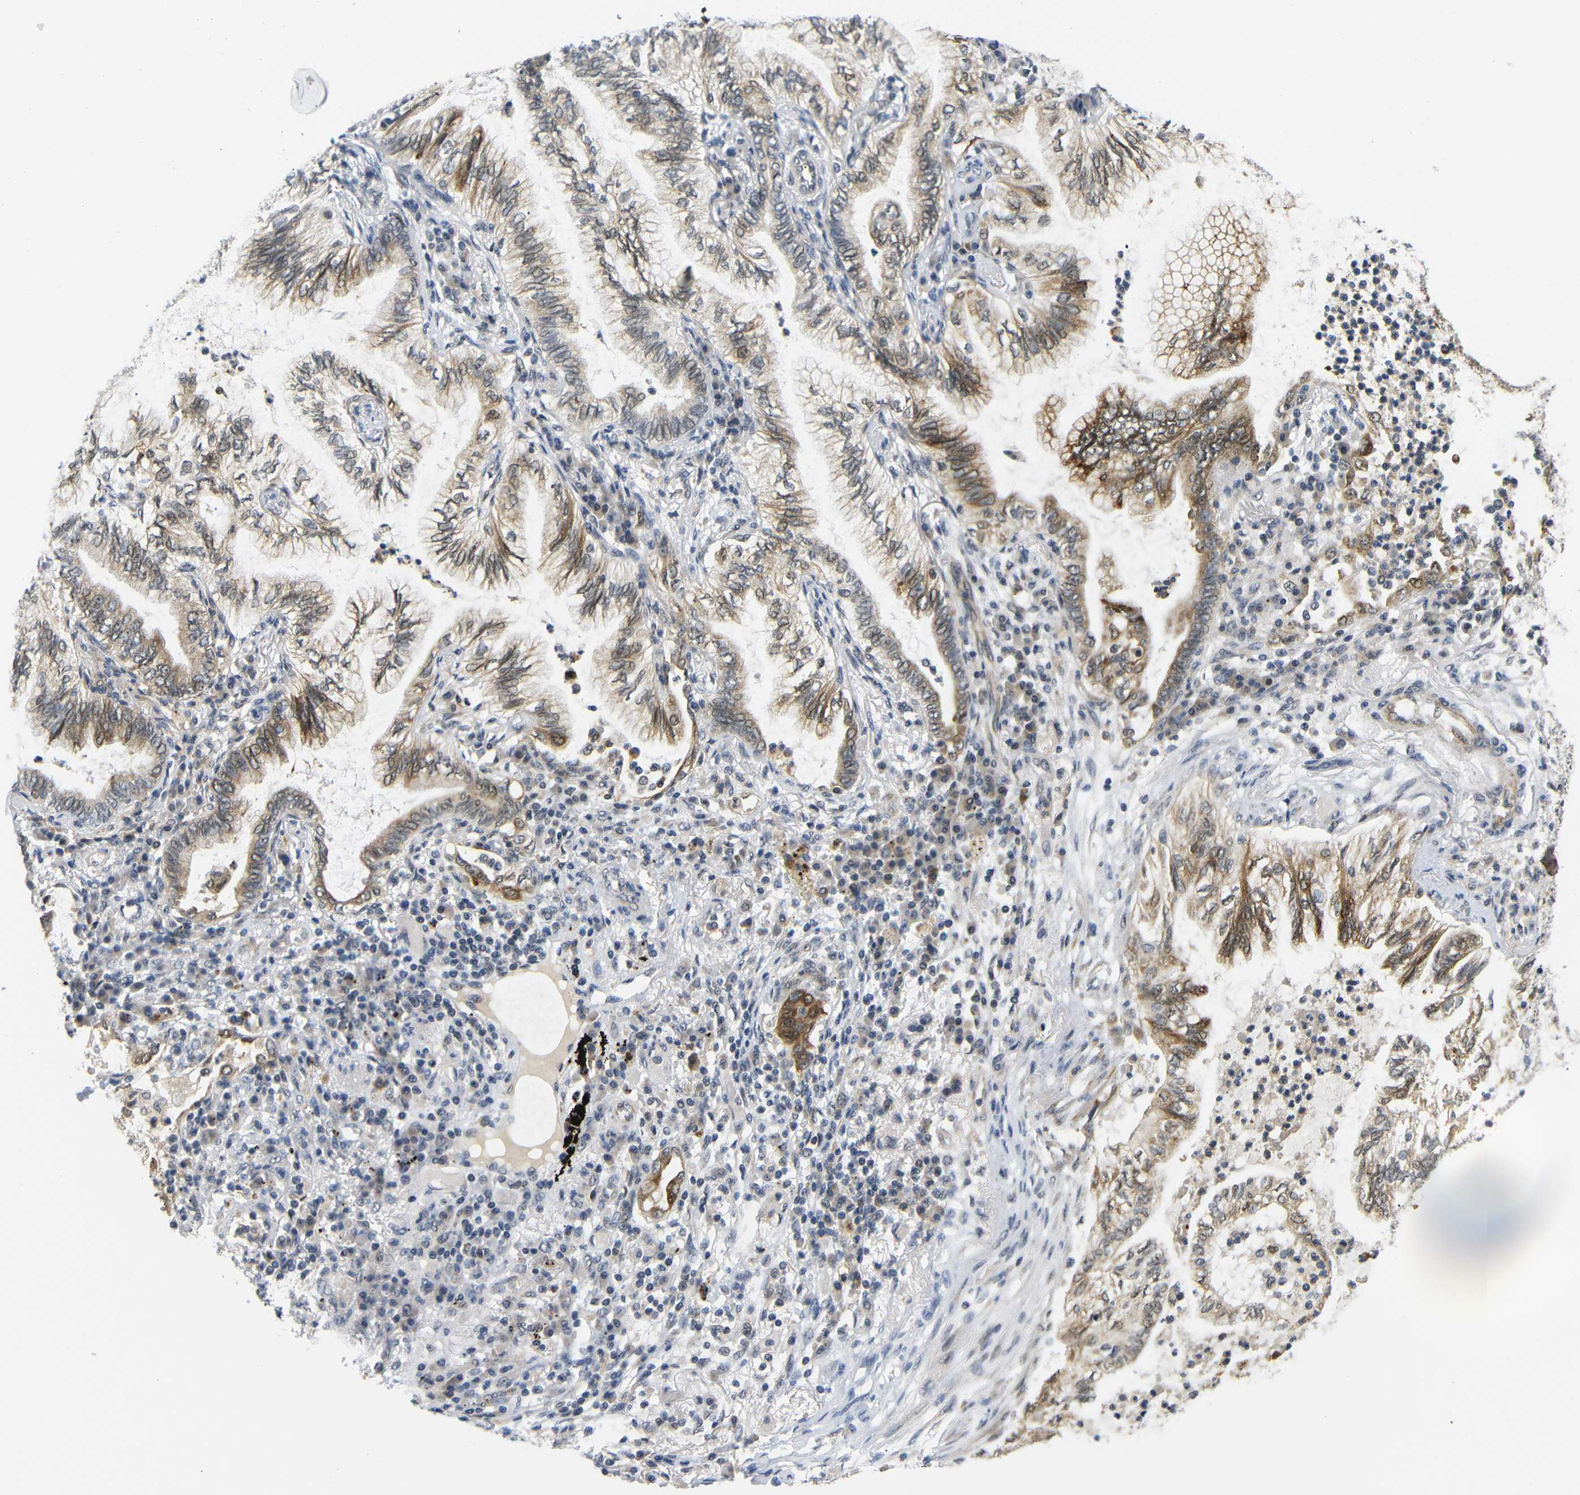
{"staining": {"intensity": "moderate", "quantity": ">75%", "location": "cytoplasmic/membranous"}, "tissue": "lung cancer", "cell_type": "Tumor cells", "image_type": "cancer", "snomed": [{"axis": "morphology", "description": "Normal tissue, NOS"}, {"axis": "morphology", "description": "Adenocarcinoma, NOS"}, {"axis": "topography", "description": "Bronchus"}, {"axis": "topography", "description": "Lung"}], "caption": "DAB immunohistochemical staining of adenocarcinoma (lung) shows moderate cytoplasmic/membranous protein positivity in about >75% of tumor cells.", "gene": "GJA5", "patient": {"sex": "female", "age": 70}}